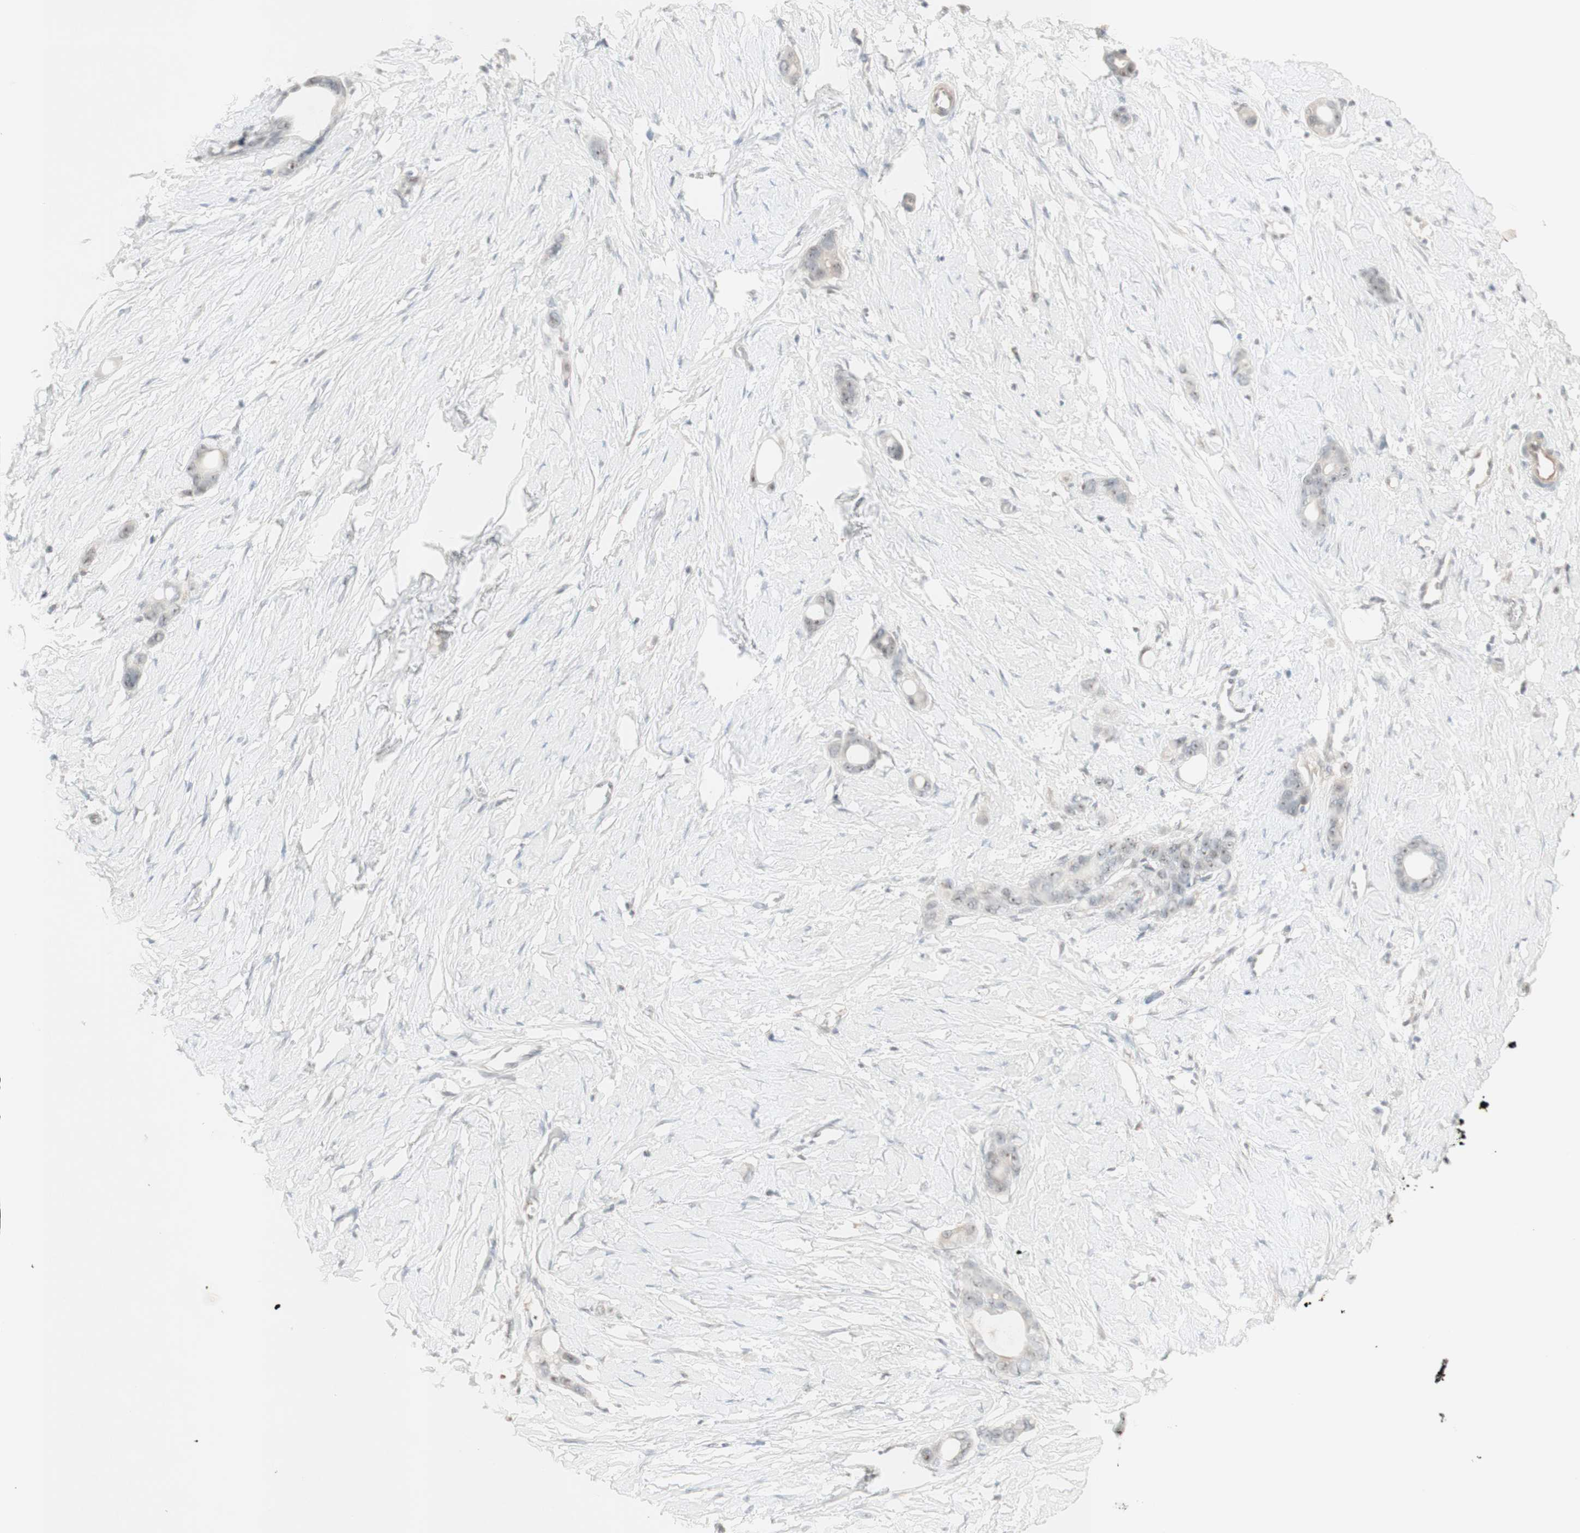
{"staining": {"intensity": "negative", "quantity": "none", "location": "none"}, "tissue": "stomach cancer", "cell_type": "Tumor cells", "image_type": "cancer", "snomed": [{"axis": "morphology", "description": "Adenocarcinoma, NOS"}, {"axis": "topography", "description": "Stomach"}], "caption": "Immunohistochemistry (IHC) of stomach cancer exhibits no expression in tumor cells.", "gene": "PLCD4", "patient": {"sex": "female", "age": 75}}